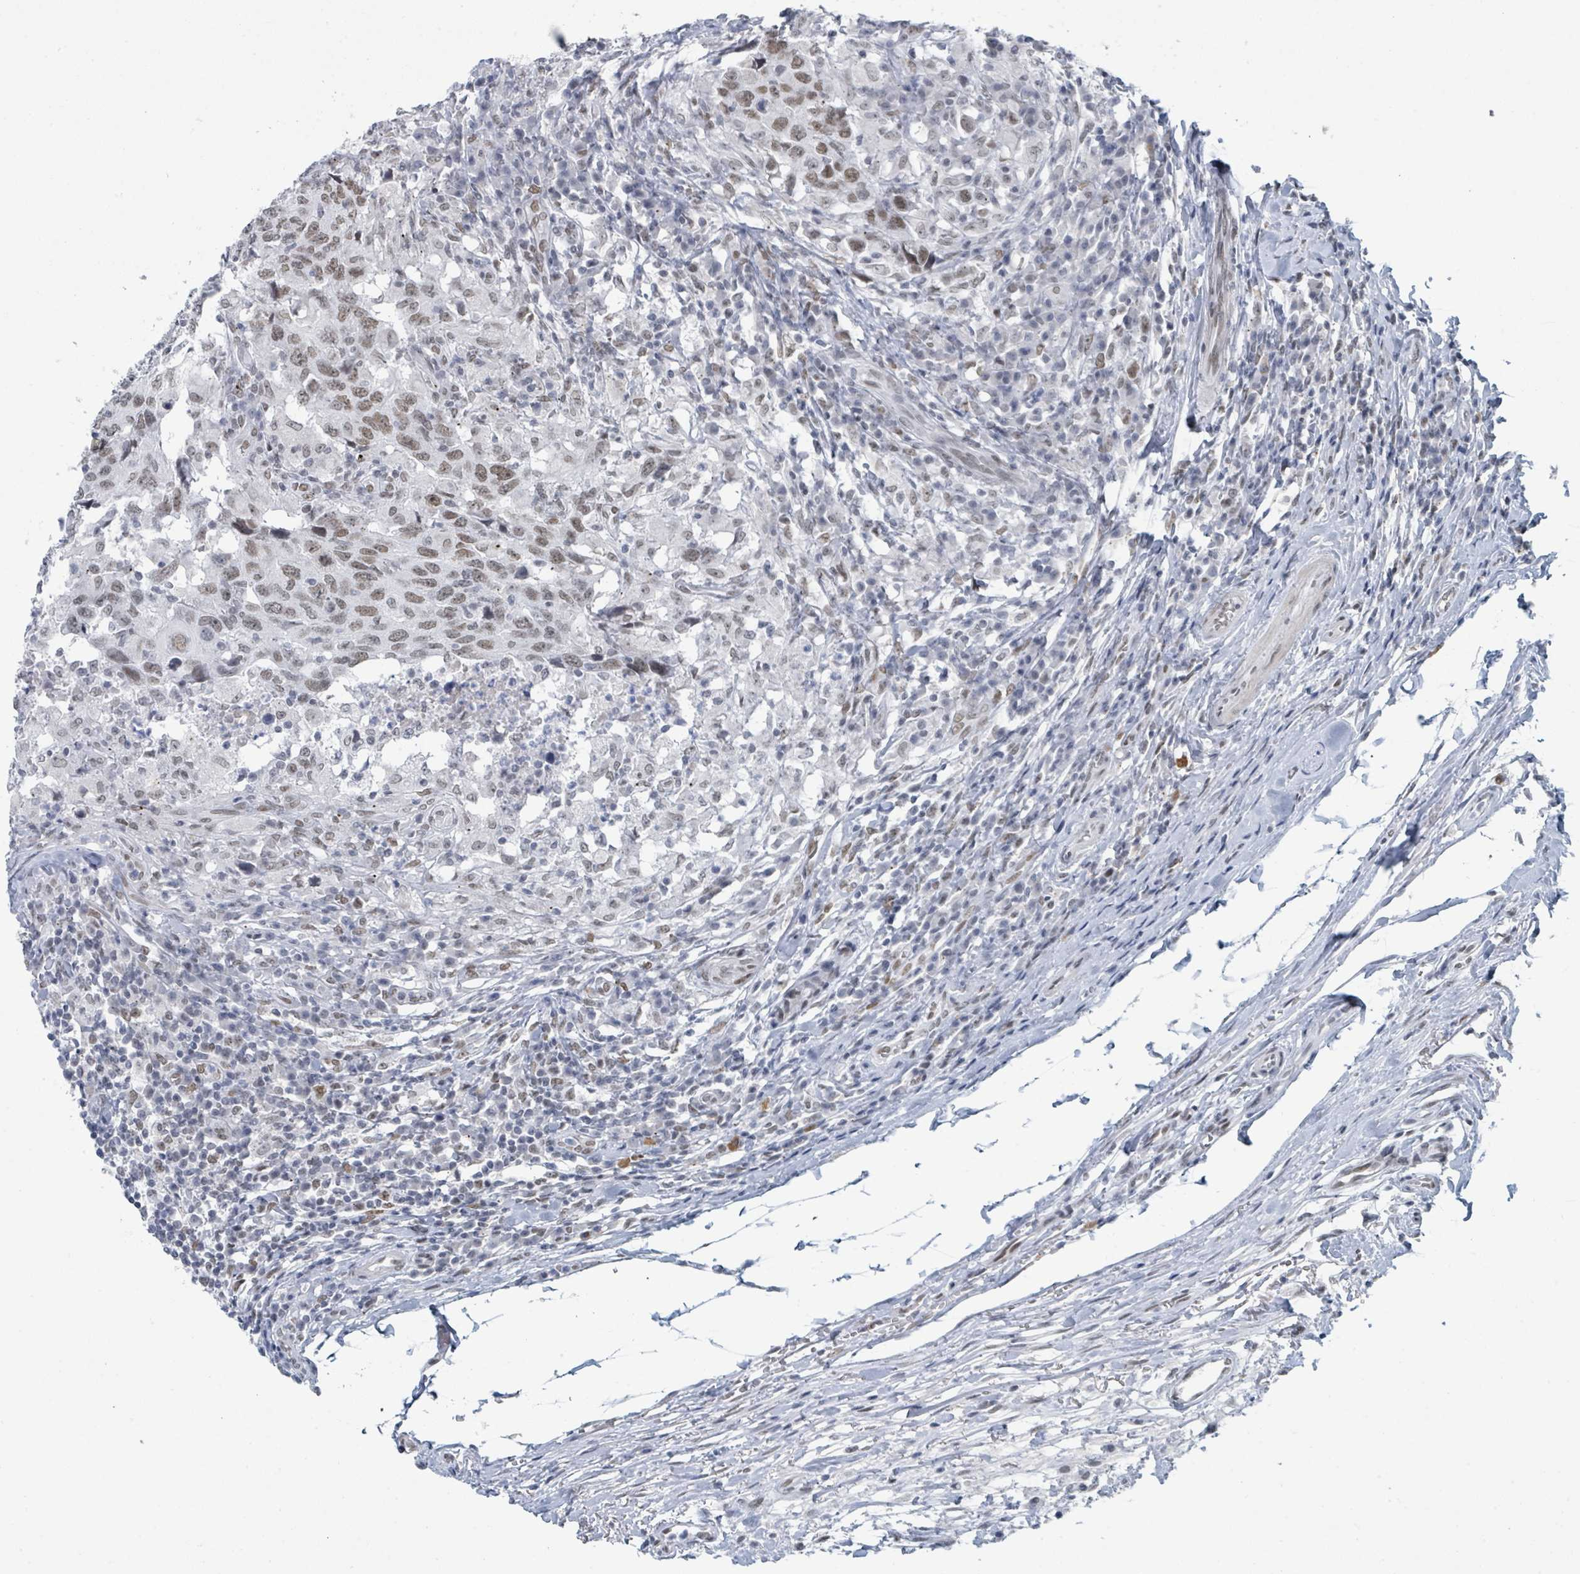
{"staining": {"intensity": "weak", "quantity": "25%-75%", "location": "nuclear"}, "tissue": "head and neck cancer", "cell_type": "Tumor cells", "image_type": "cancer", "snomed": [{"axis": "morphology", "description": "Normal tissue, NOS"}, {"axis": "morphology", "description": "Squamous cell carcinoma, NOS"}, {"axis": "topography", "description": "Skeletal muscle"}, {"axis": "topography", "description": "Vascular tissue"}, {"axis": "topography", "description": "Peripheral nerve tissue"}, {"axis": "topography", "description": "Head-Neck"}], "caption": "A low amount of weak nuclear positivity is appreciated in approximately 25%-75% of tumor cells in head and neck cancer tissue. (DAB IHC, brown staining for protein, blue staining for nuclei).", "gene": "EHMT2", "patient": {"sex": "male", "age": 66}}